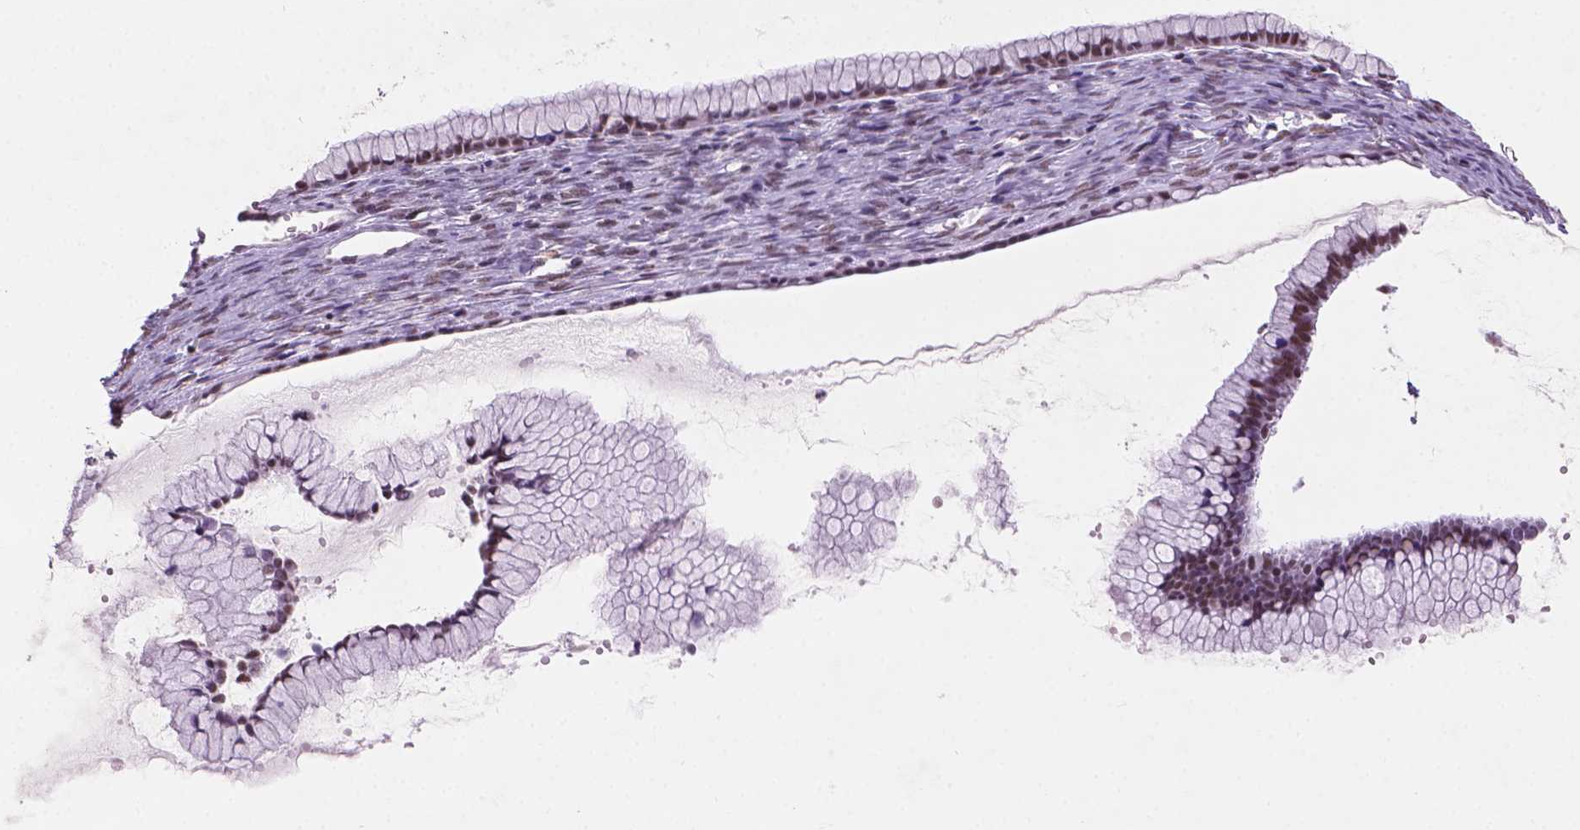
{"staining": {"intensity": "moderate", "quantity": ">75%", "location": "nuclear"}, "tissue": "ovarian cancer", "cell_type": "Tumor cells", "image_type": "cancer", "snomed": [{"axis": "morphology", "description": "Cystadenocarcinoma, mucinous, NOS"}, {"axis": "topography", "description": "Ovary"}], "caption": "Protein expression analysis of human ovarian mucinous cystadenocarcinoma reveals moderate nuclear expression in about >75% of tumor cells.", "gene": "RPA4", "patient": {"sex": "female", "age": 41}}